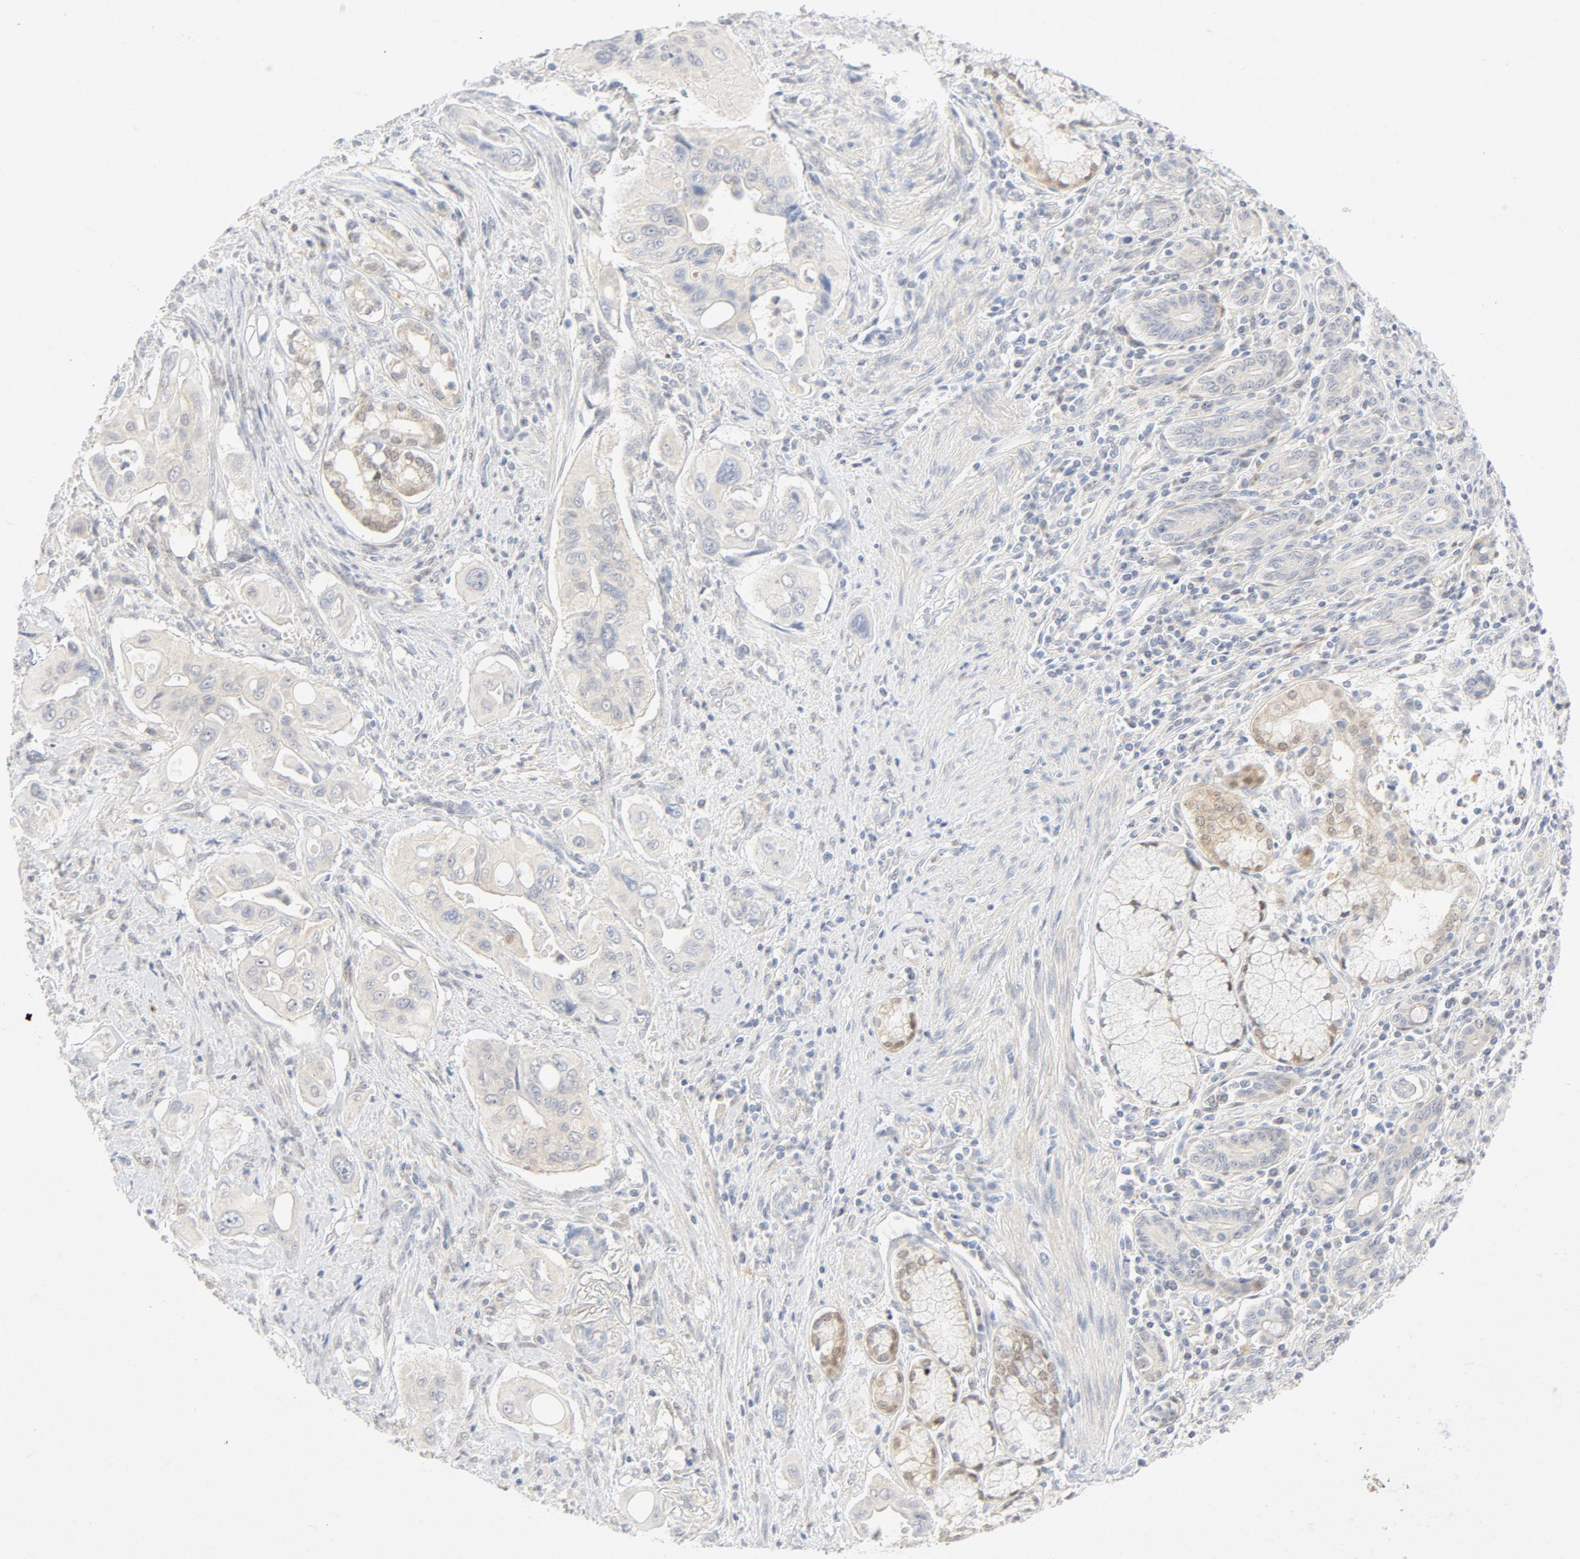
{"staining": {"intensity": "weak", "quantity": "<25%", "location": "cytoplasmic/membranous"}, "tissue": "pancreatic cancer", "cell_type": "Tumor cells", "image_type": "cancer", "snomed": [{"axis": "morphology", "description": "Adenocarcinoma, NOS"}, {"axis": "topography", "description": "Pancreas"}], "caption": "Pancreatic cancer (adenocarcinoma) was stained to show a protein in brown. There is no significant expression in tumor cells.", "gene": "PGM1", "patient": {"sex": "male", "age": 77}}